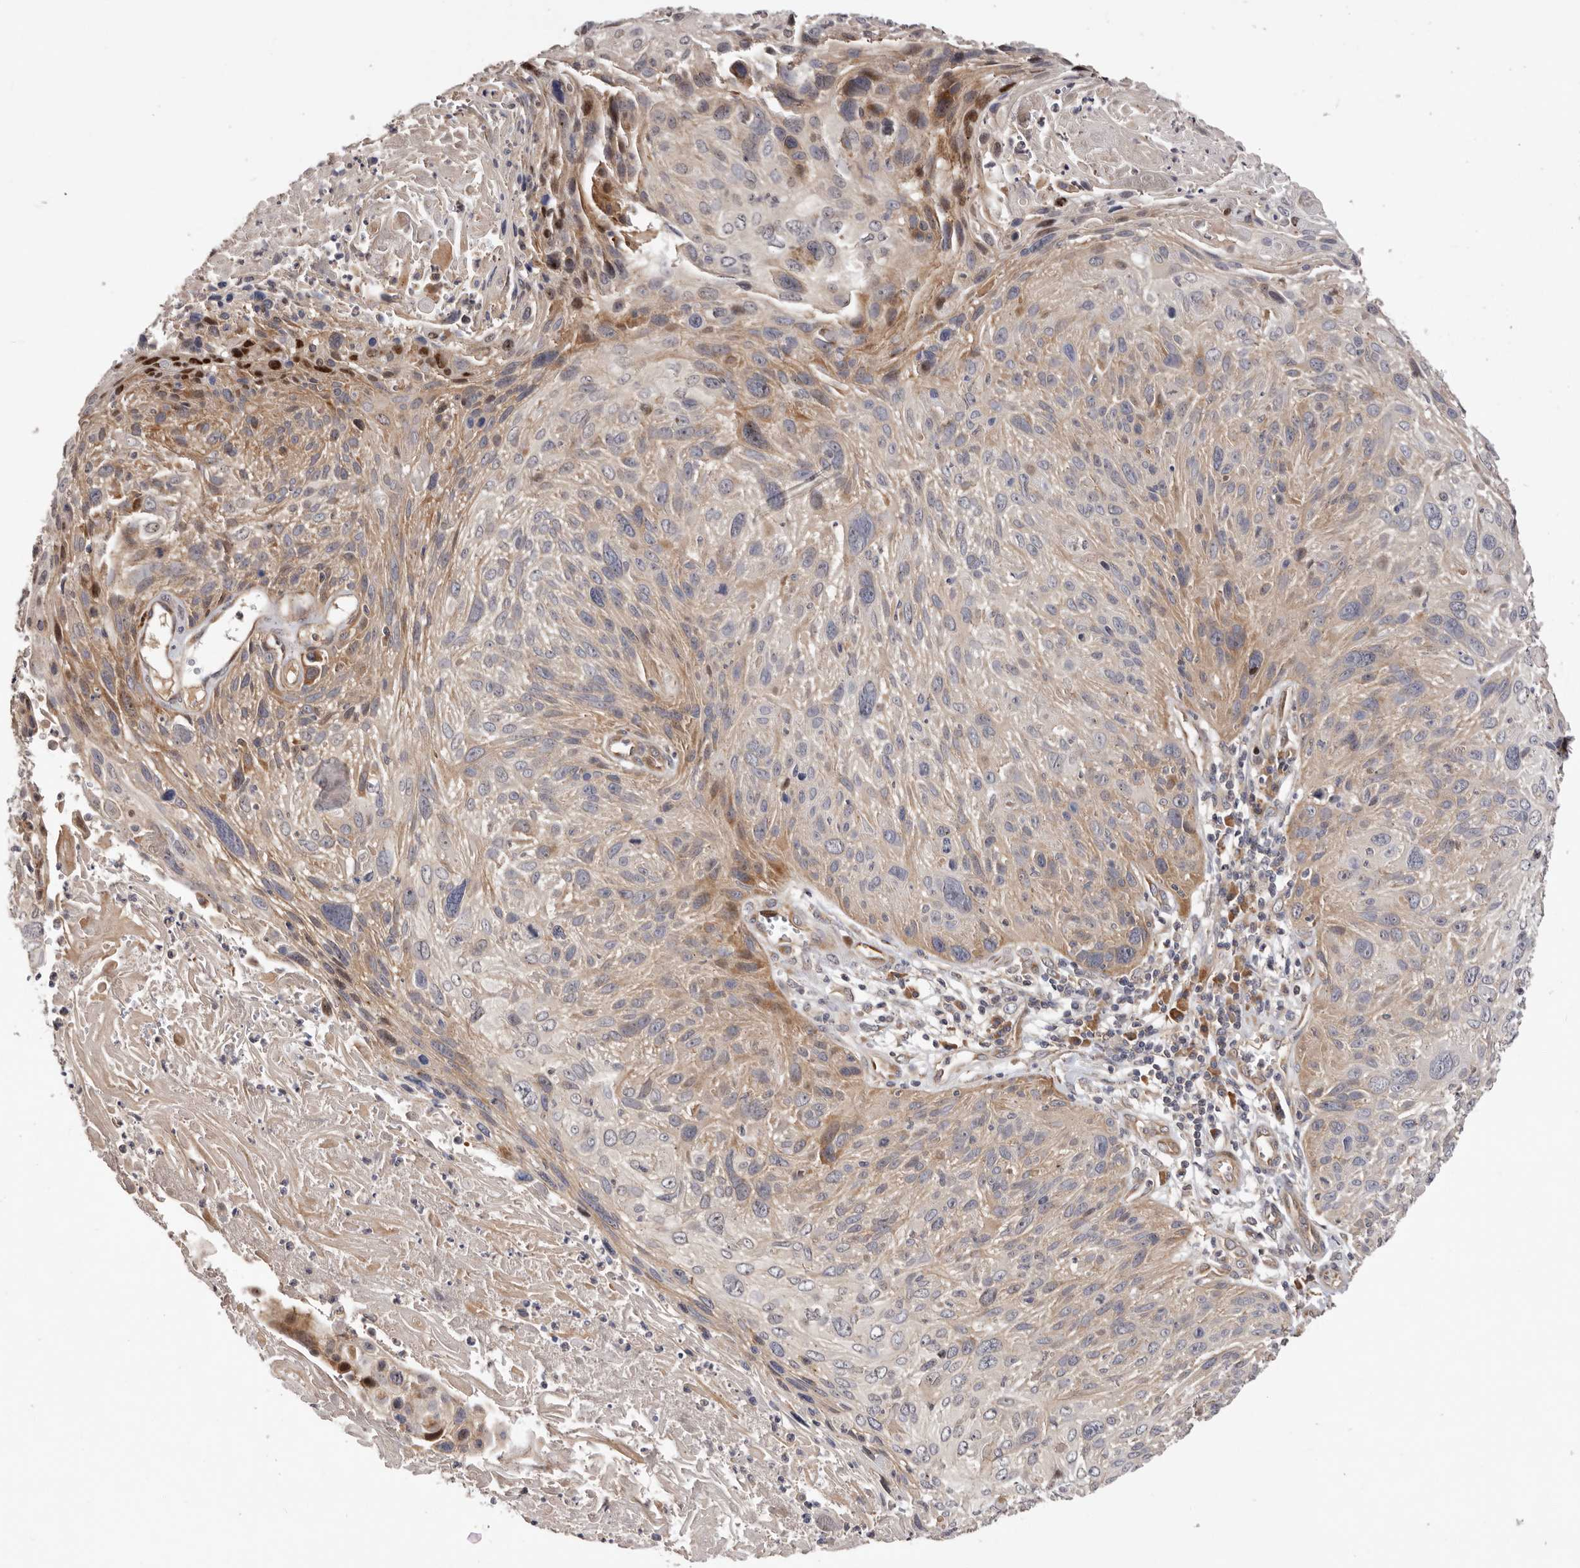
{"staining": {"intensity": "moderate", "quantity": "<25%", "location": "cytoplasmic/membranous"}, "tissue": "cervical cancer", "cell_type": "Tumor cells", "image_type": "cancer", "snomed": [{"axis": "morphology", "description": "Squamous cell carcinoma, NOS"}, {"axis": "topography", "description": "Cervix"}], "caption": "Immunohistochemistry (IHC) of human cervical cancer (squamous cell carcinoma) displays low levels of moderate cytoplasmic/membranous positivity in approximately <25% of tumor cells.", "gene": "DOP1A", "patient": {"sex": "female", "age": 51}}